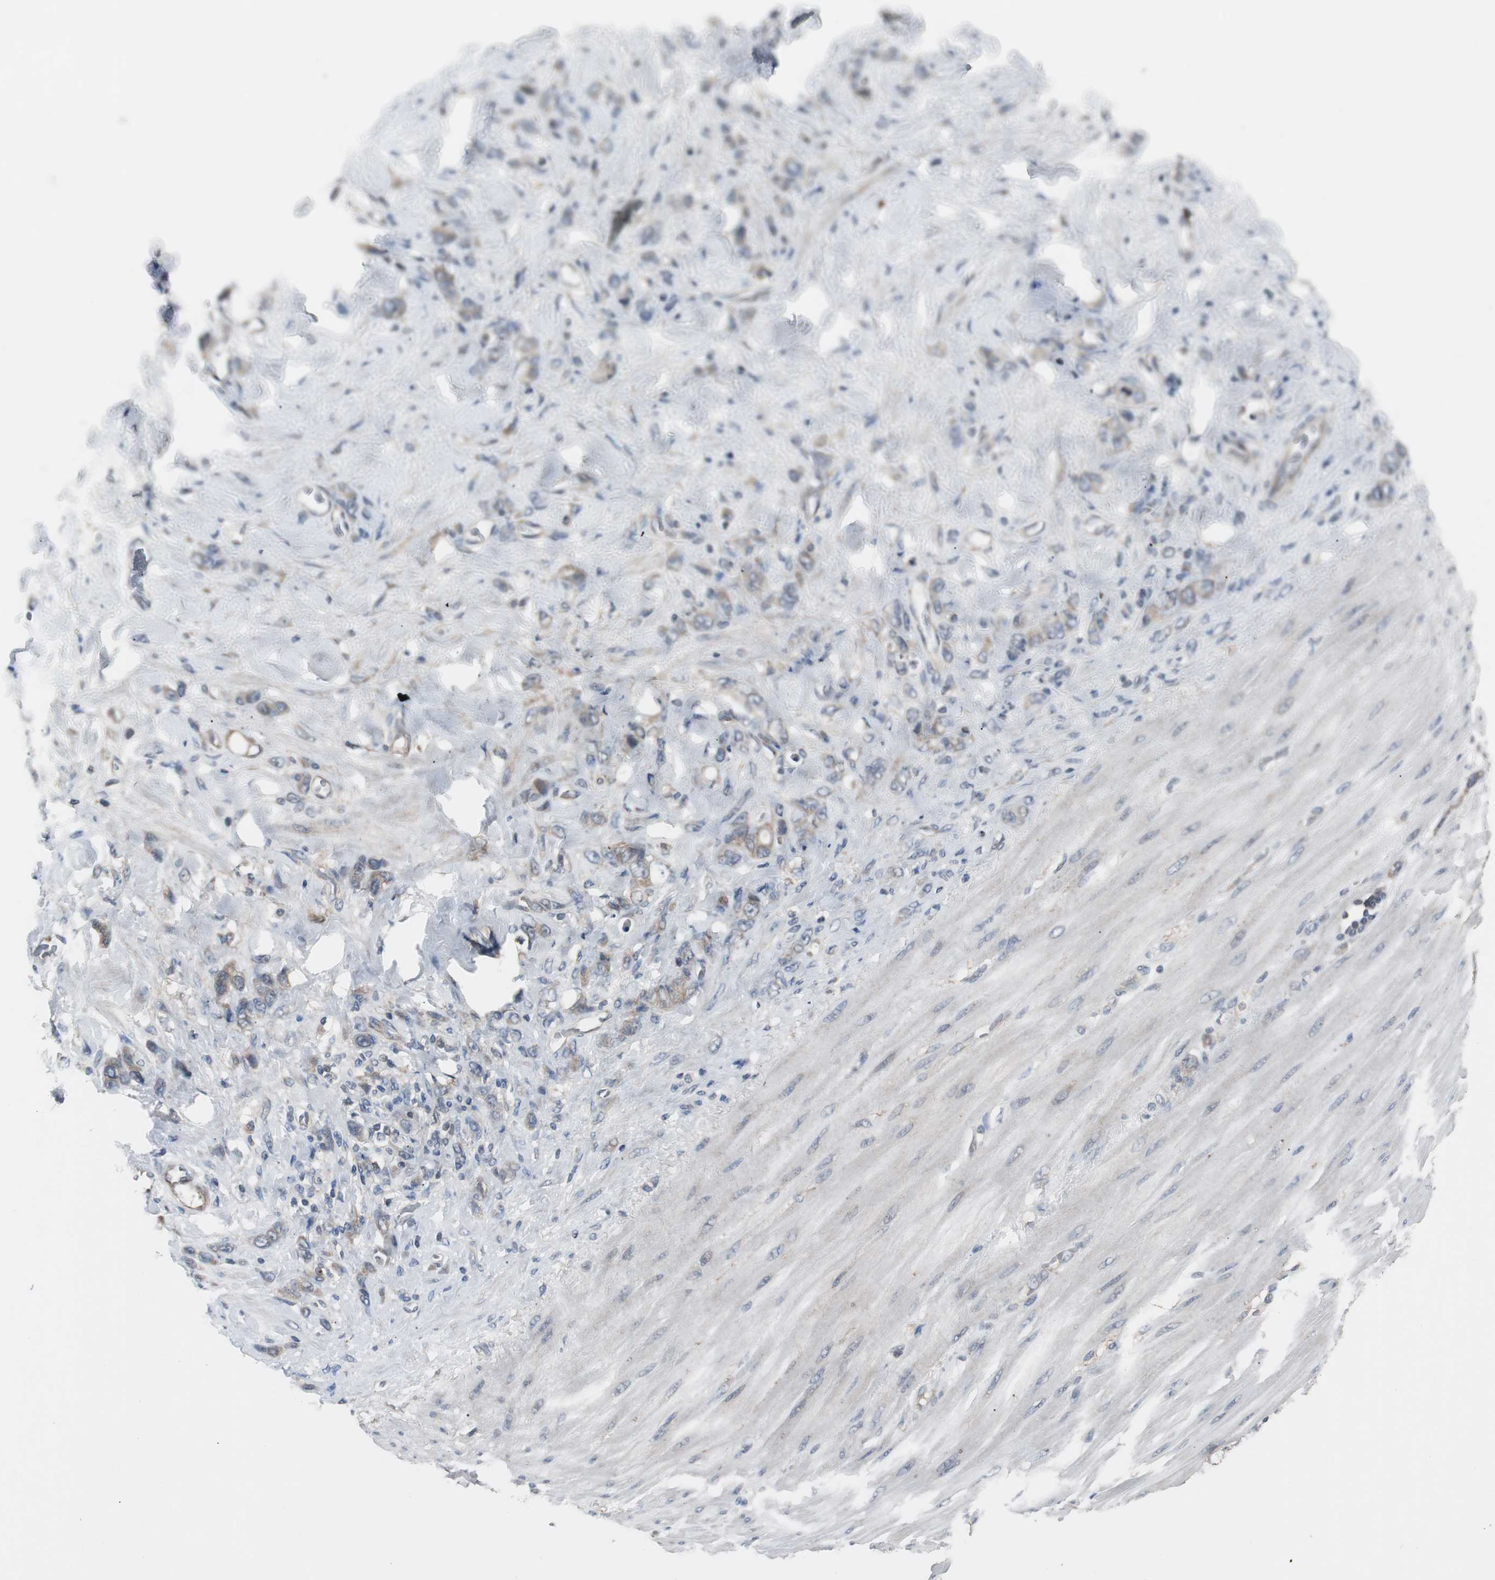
{"staining": {"intensity": "weak", "quantity": ">75%", "location": "cytoplasmic/membranous"}, "tissue": "stomach cancer", "cell_type": "Tumor cells", "image_type": "cancer", "snomed": [{"axis": "morphology", "description": "Normal tissue, NOS"}, {"axis": "morphology", "description": "Adenocarcinoma, NOS"}, {"axis": "topography", "description": "Stomach"}], "caption": "Adenocarcinoma (stomach) was stained to show a protein in brown. There is low levels of weak cytoplasmic/membranous staining in approximately >75% of tumor cells. The protein of interest is shown in brown color, while the nuclei are stained blue.", "gene": "ZMPSTE24", "patient": {"sex": "male", "age": 82}}